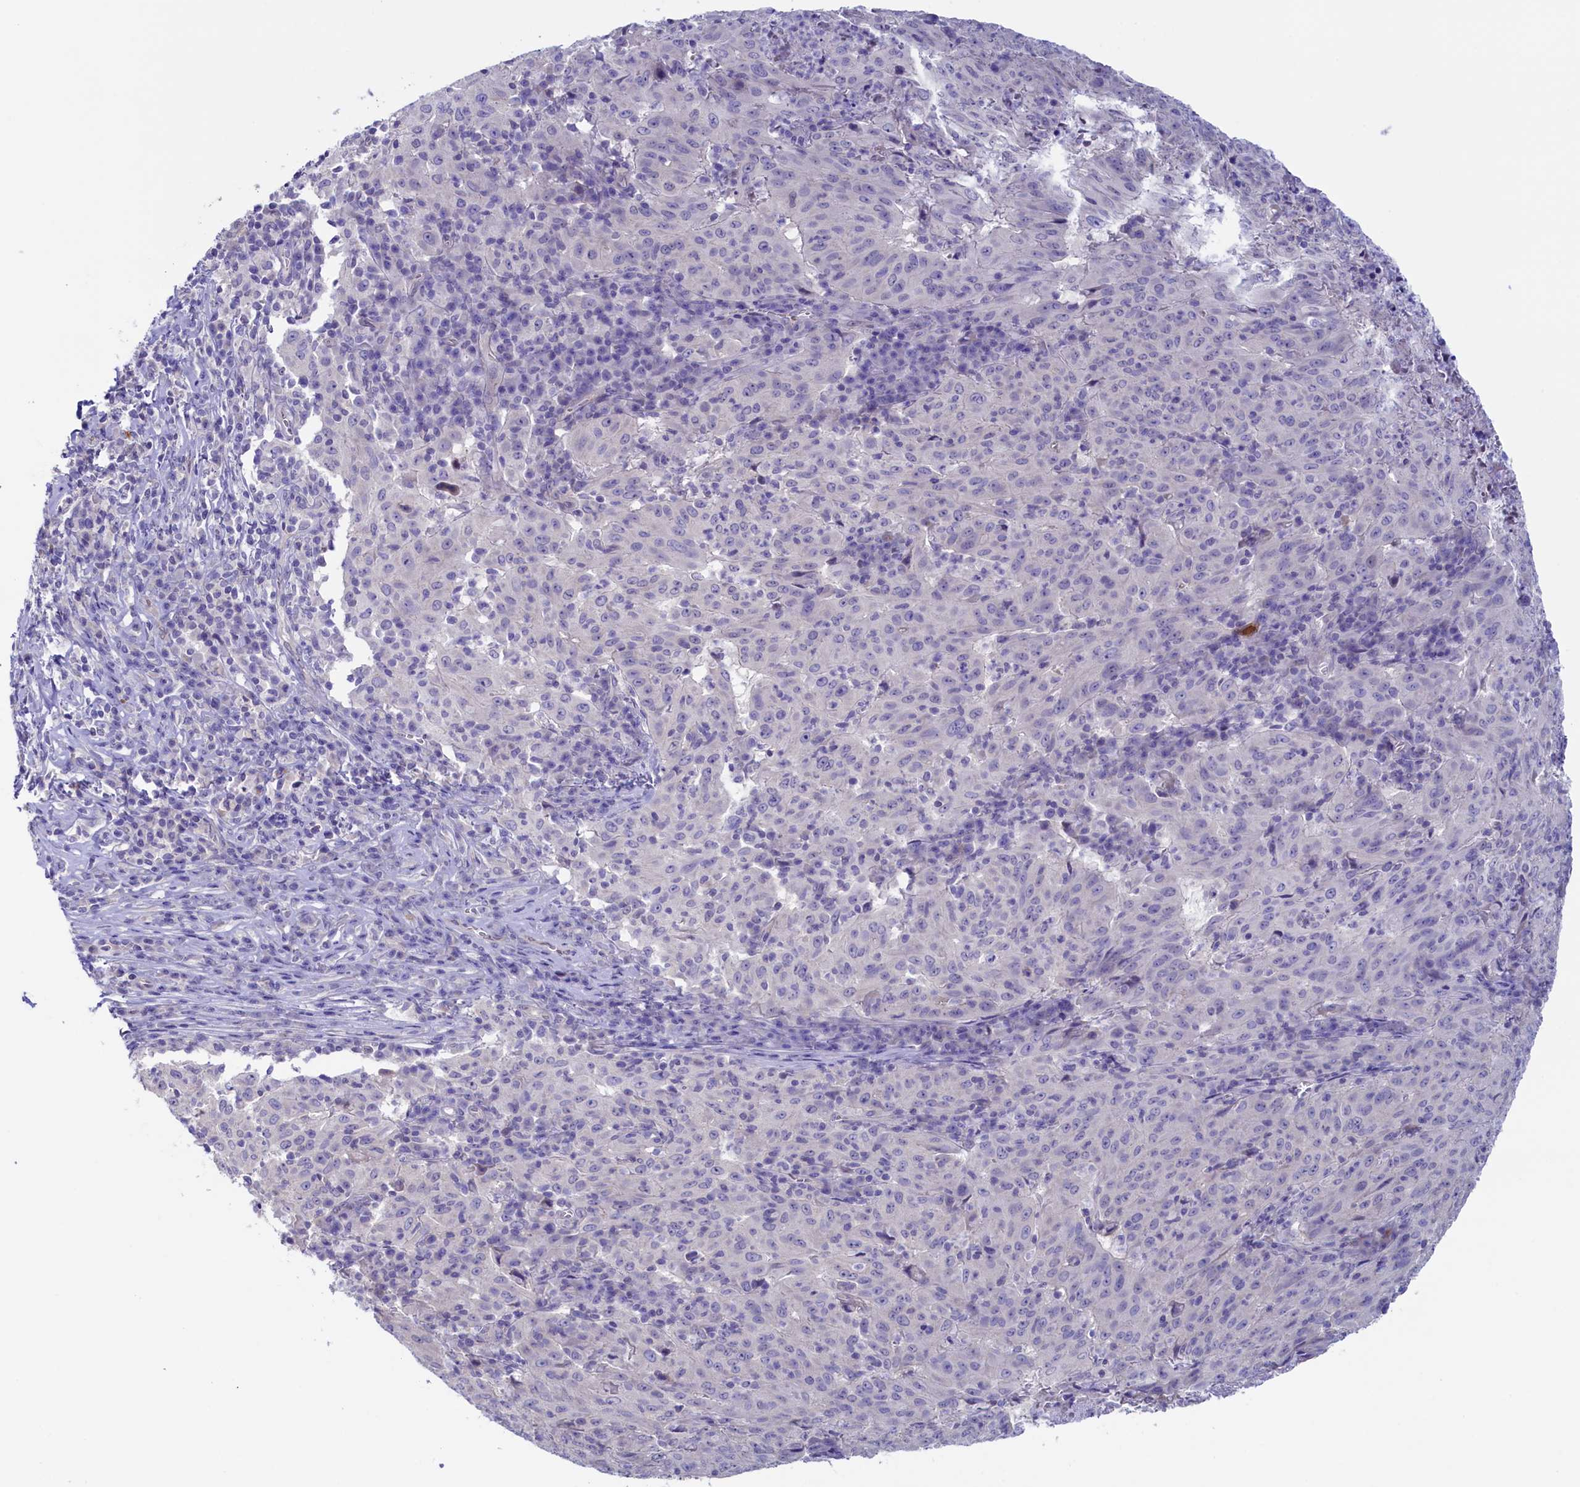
{"staining": {"intensity": "negative", "quantity": "none", "location": "none"}, "tissue": "pancreatic cancer", "cell_type": "Tumor cells", "image_type": "cancer", "snomed": [{"axis": "morphology", "description": "Adenocarcinoma, NOS"}, {"axis": "topography", "description": "Pancreas"}], "caption": "High magnification brightfield microscopy of pancreatic cancer stained with DAB (brown) and counterstained with hematoxylin (blue): tumor cells show no significant positivity. Brightfield microscopy of immunohistochemistry (IHC) stained with DAB (3,3'-diaminobenzidine) (brown) and hematoxylin (blue), captured at high magnification.", "gene": "FLYWCH2", "patient": {"sex": "male", "age": 63}}